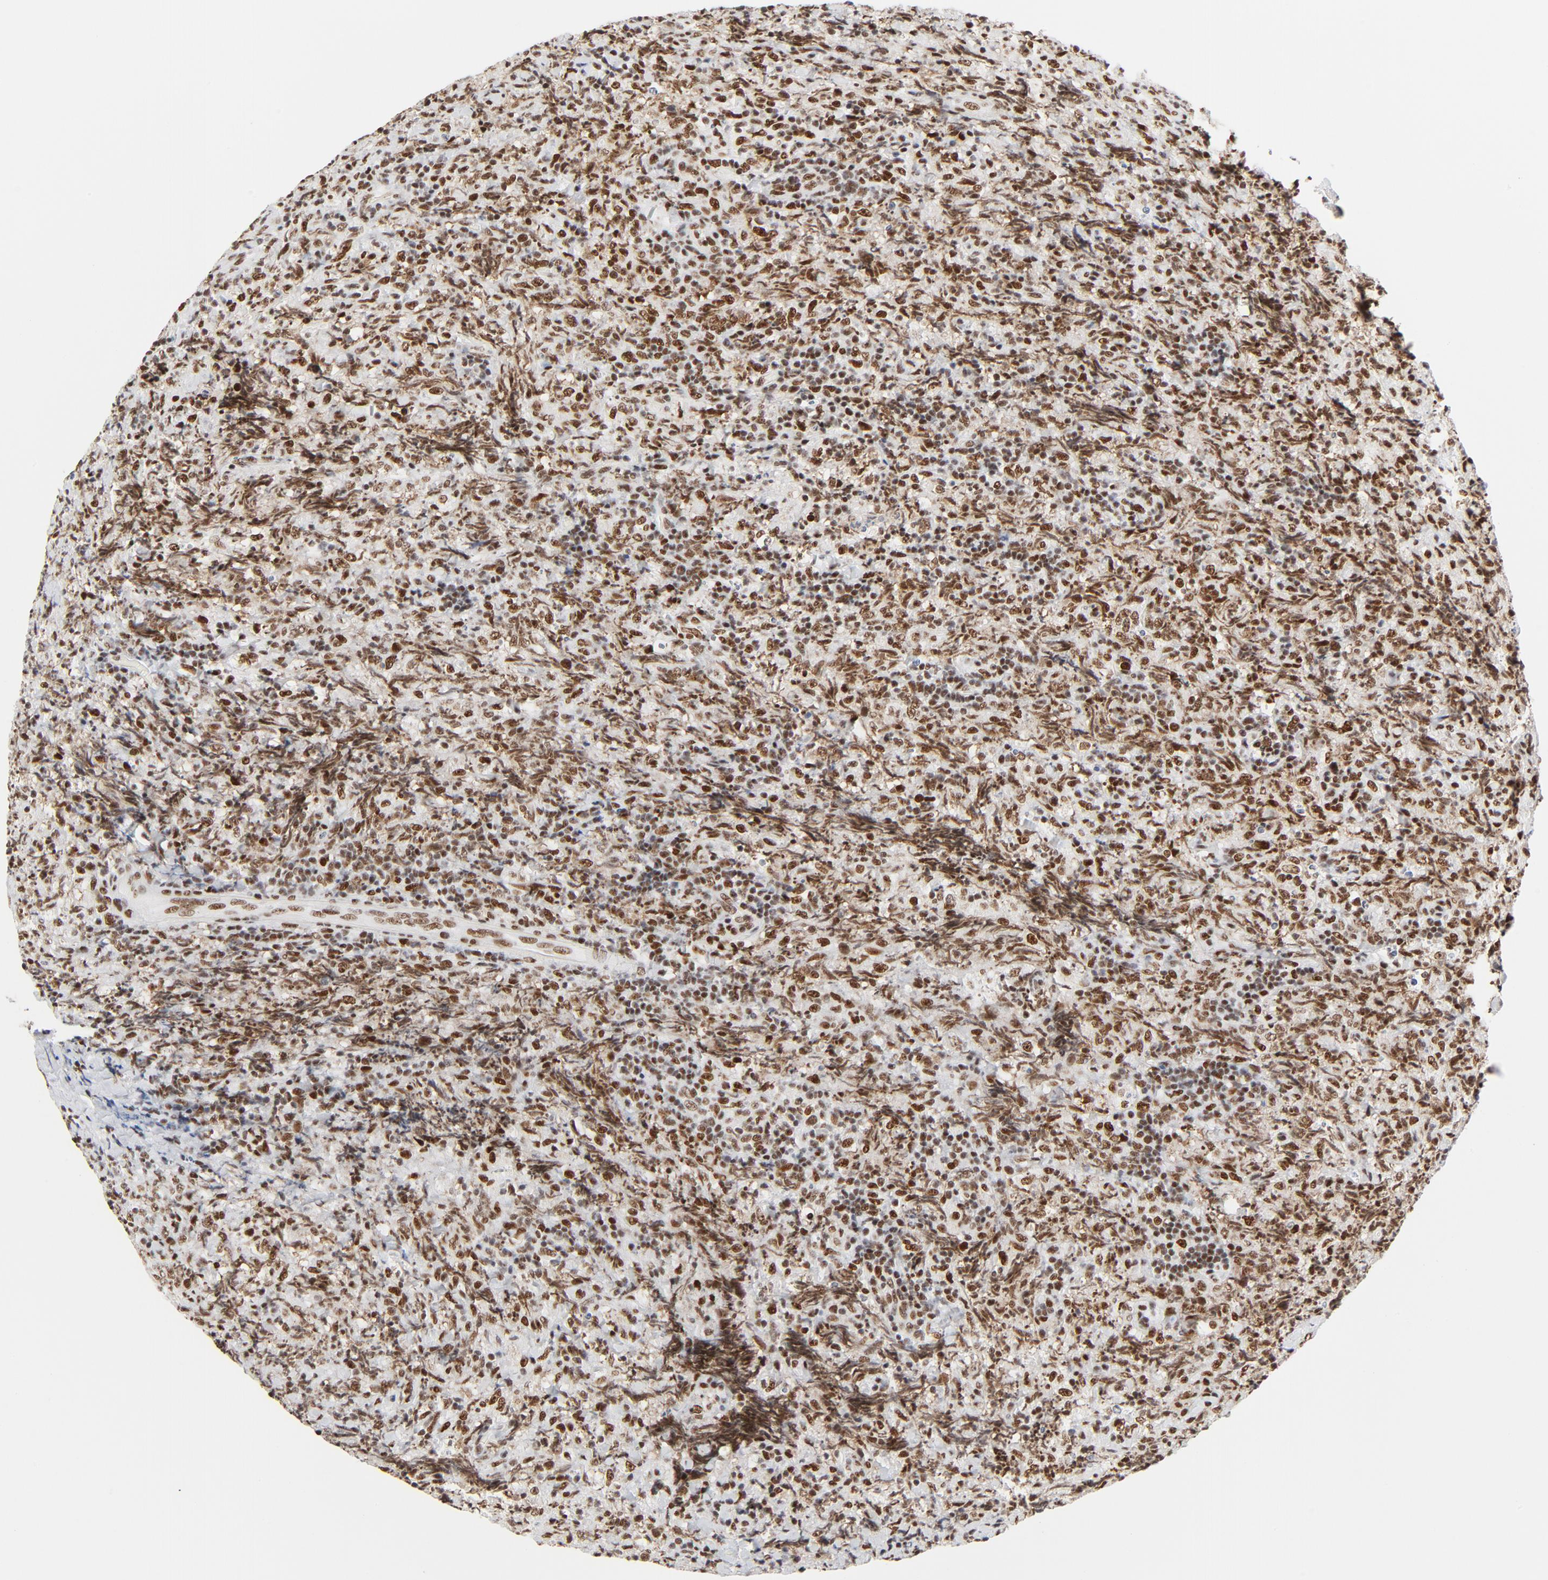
{"staining": {"intensity": "moderate", "quantity": ">75%", "location": "nuclear"}, "tissue": "lymphoma", "cell_type": "Tumor cells", "image_type": "cancer", "snomed": [{"axis": "morphology", "description": "Malignant lymphoma, non-Hodgkin's type, High grade"}, {"axis": "topography", "description": "Tonsil"}], "caption": "This is an image of immunohistochemistry (IHC) staining of malignant lymphoma, non-Hodgkin's type (high-grade), which shows moderate expression in the nuclear of tumor cells.", "gene": "GTF2H1", "patient": {"sex": "female", "age": 36}}